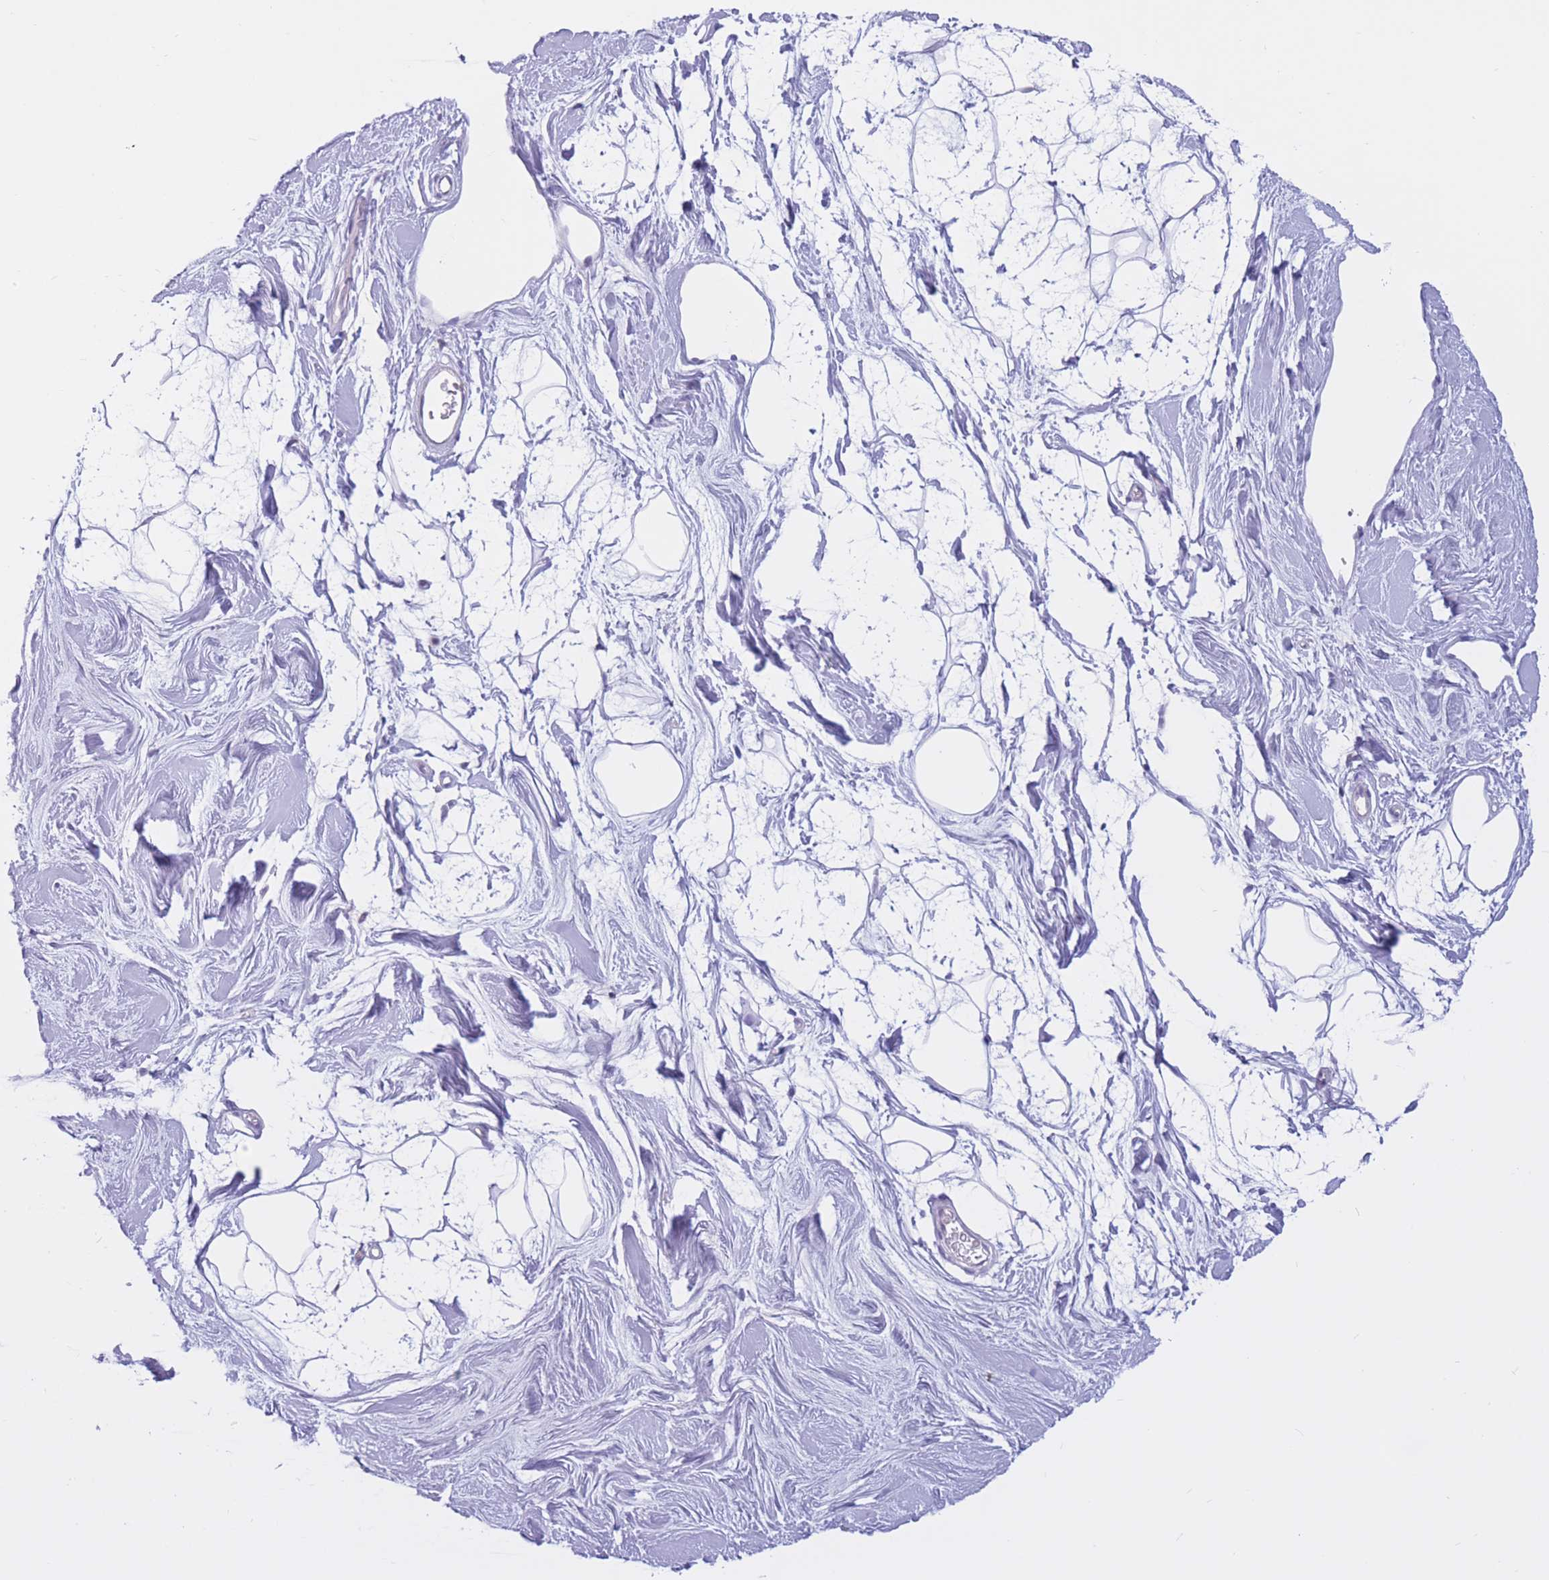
{"staining": {"intensity": "negative", "quantity": "none", "location": "none"}, "tissue": "breast", "cell_type": "Adipocytes", "image_type": "normal", "snomed": [{"axis": "morphology", "description": "Normal tissue, NOS"}, {"axis": "topography", "description": "Breast"}], "caption": "Immunohistochemistry (IHC) of unremarkable breast demonstrates no positivity in adipocytes.", "gene": "BOP1", "patient": {"sex": "female", "age": 26}}